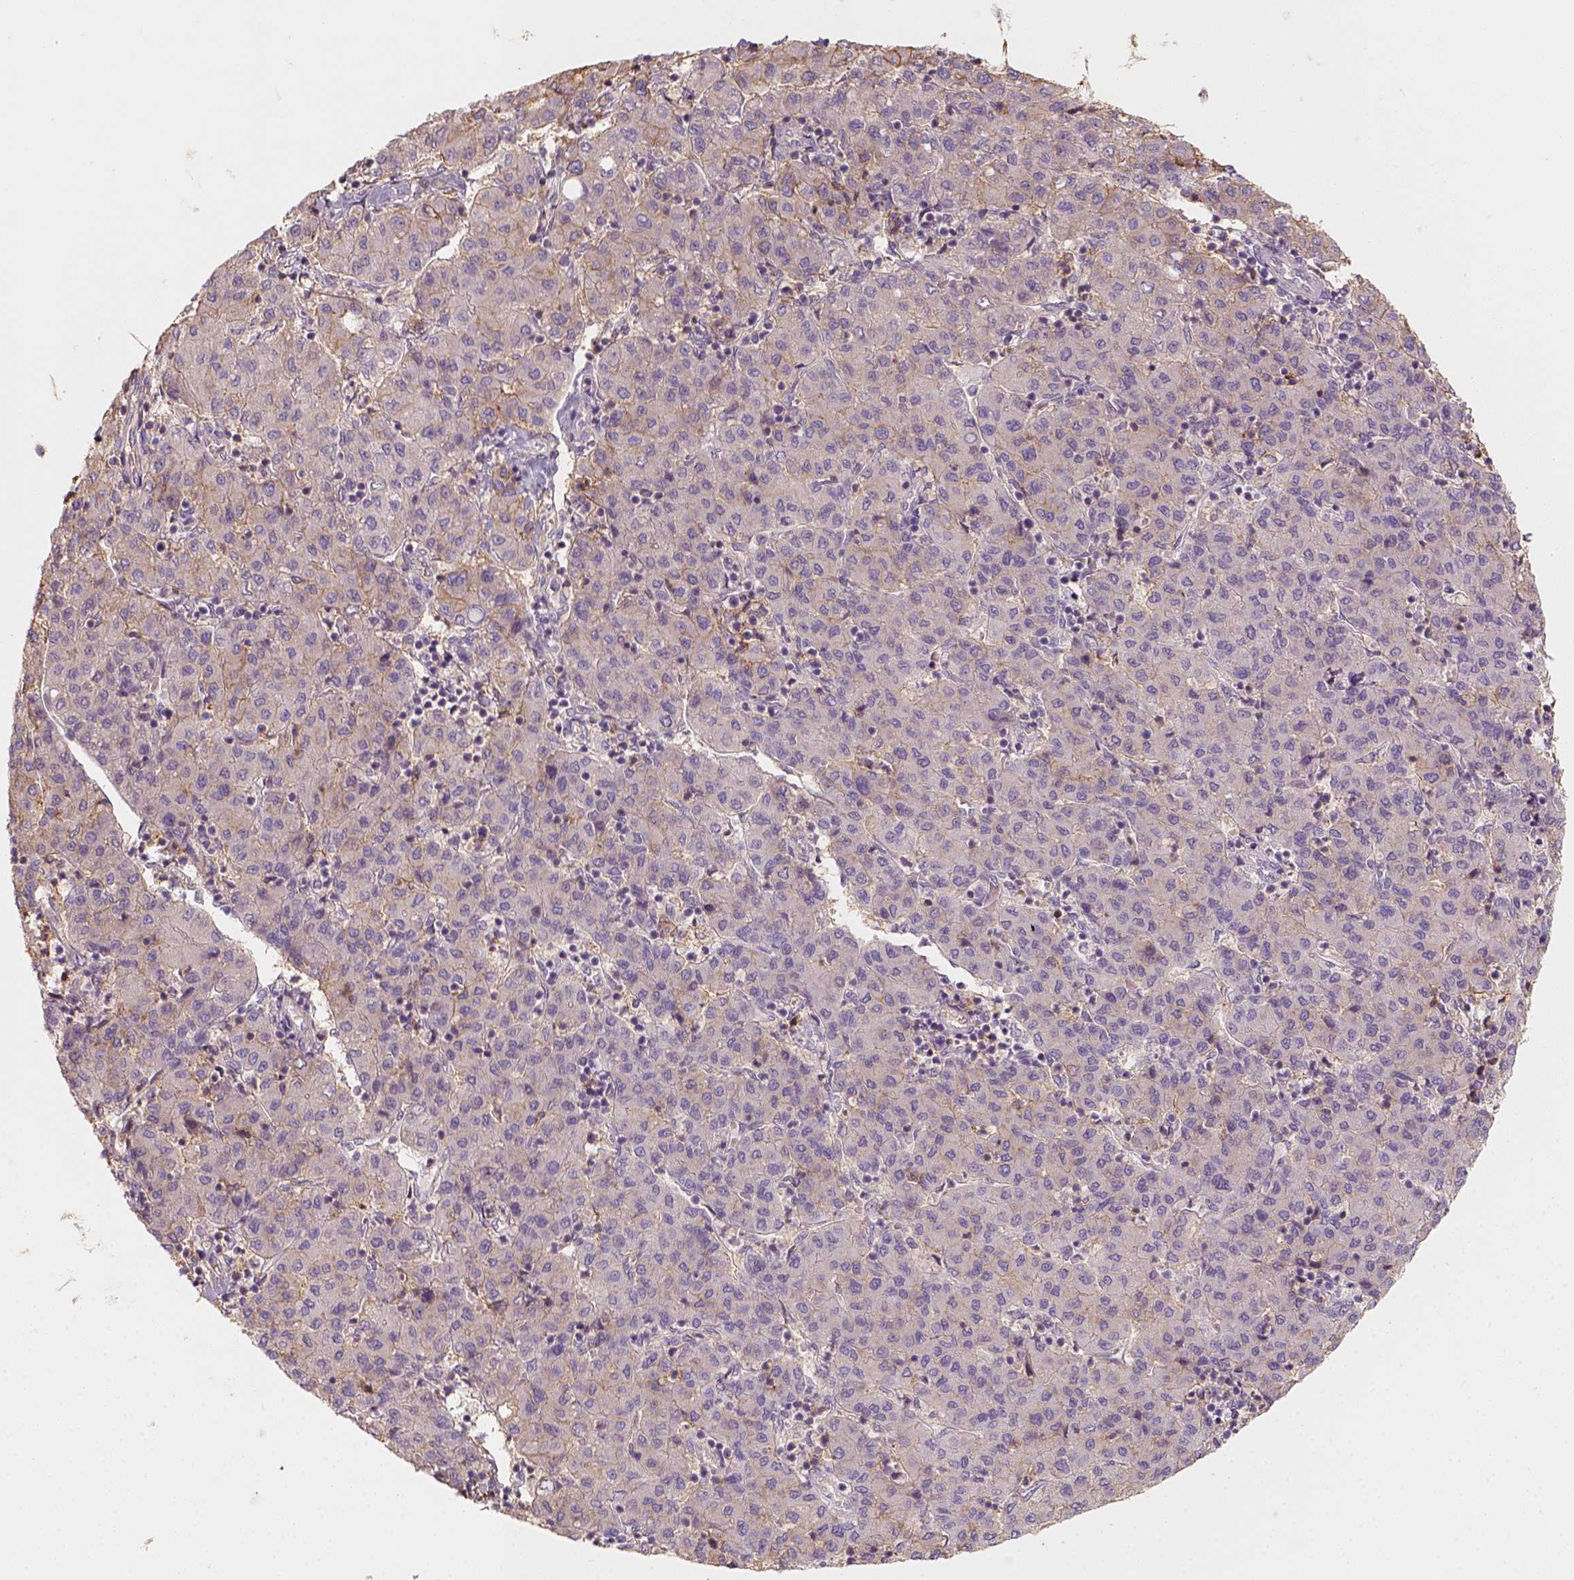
{"staining": {"intensity": "moderate", "quantity": "<25%", "location": "cytoplasmic/membranous"}, "tissue": "liver cancer", "cell_type": "Tumor cells", "image_type": "cancer", "snomed": [{"axis": "morphology", "description": "Carcinoma, Hepatocellular, NOS"}, {"axis": "topography", "description": "Liver"}], "caption": "Tumor cells show moderate cytoplasmic/membranous positivity in approximately <25% of cells in hepatocellular carcinoma (liver).", "gene": "AQP9", "patient": {"sex": "male", "age": 65}}